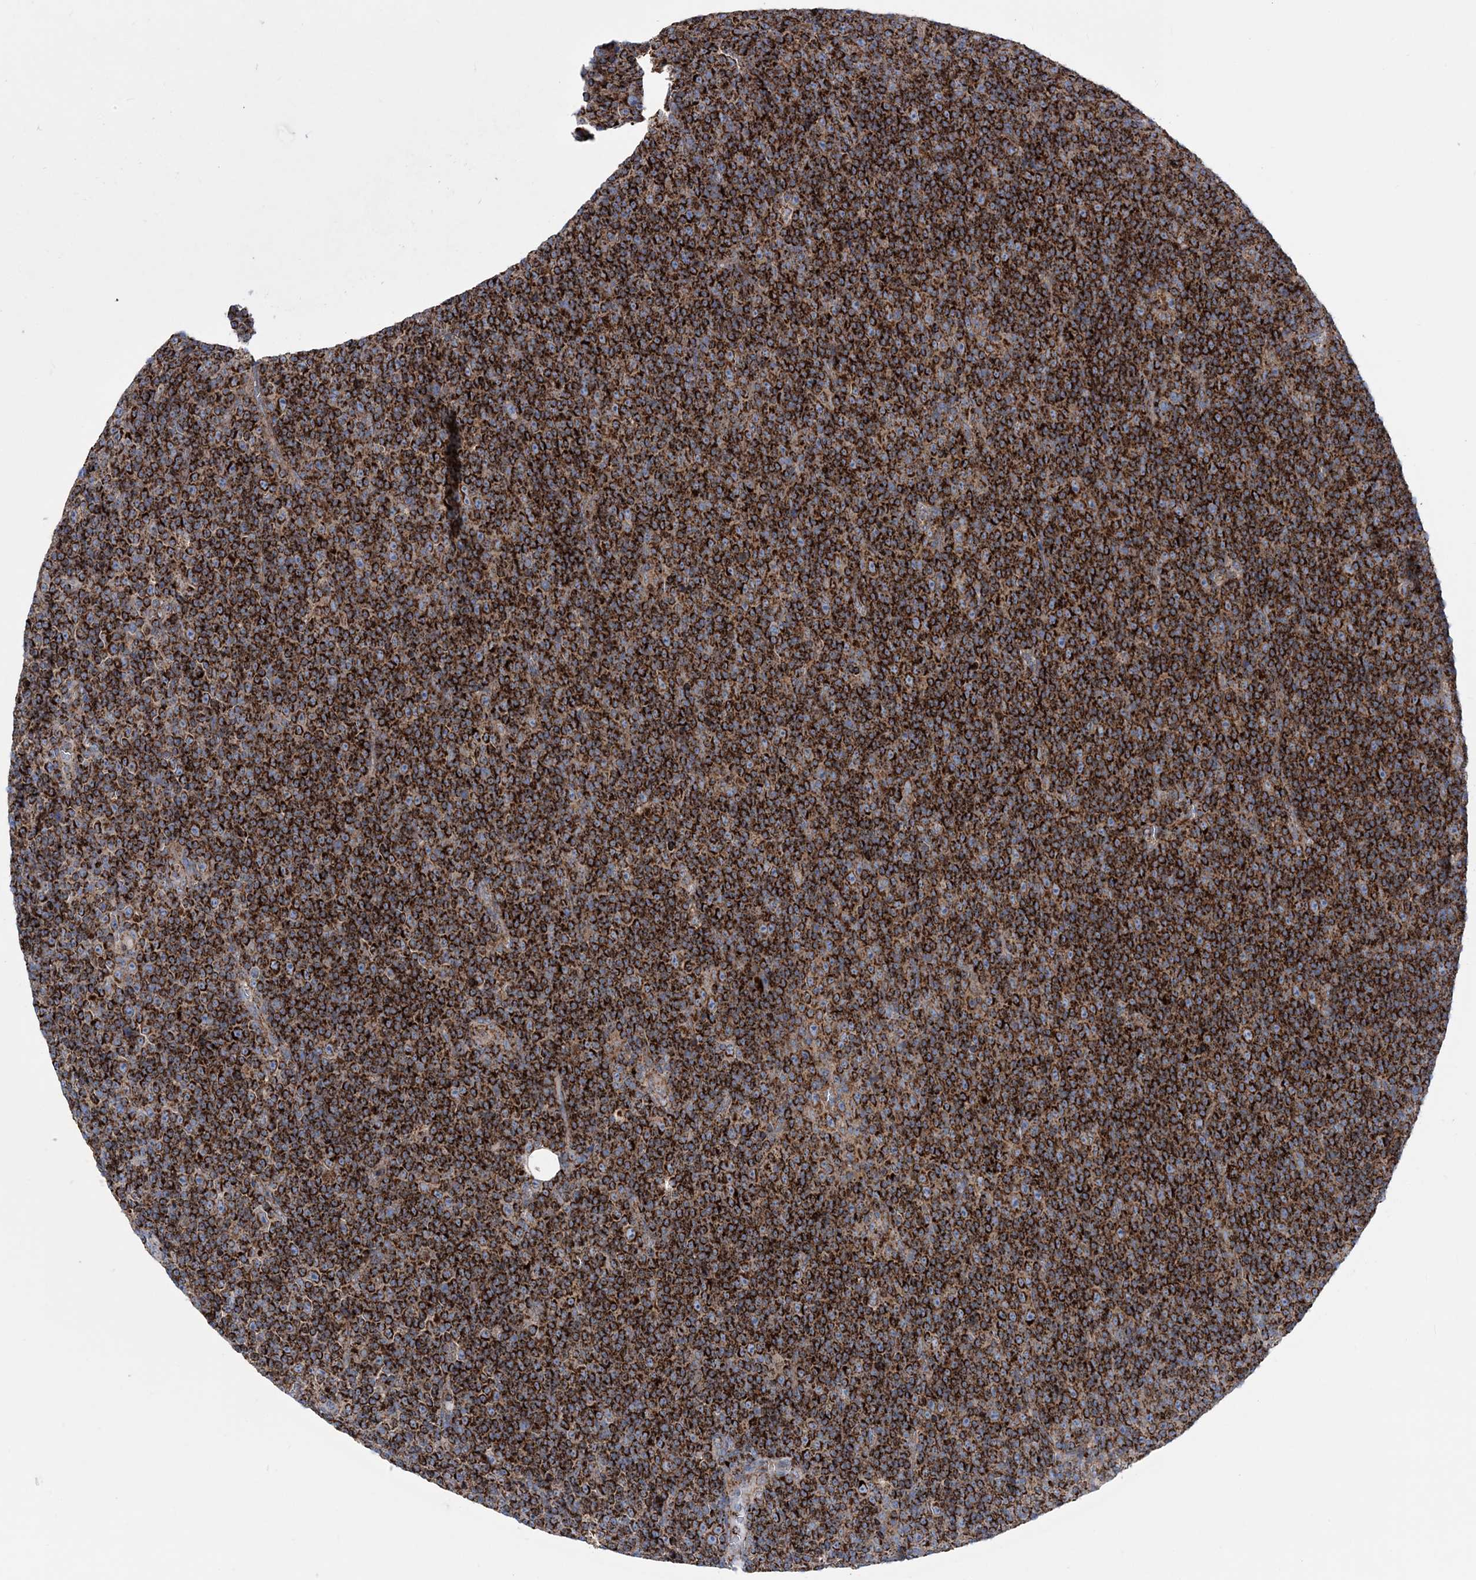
{"staining": {"intensity": "strong", "quantity": ">75%", "location": "cytoplasmic/membranous"}, "tissue": "lymphoma", "cell_type": "Tumor cells", "image_type": "cancer", "snomed": [{"axis": "morphology", "description": "Malignant lymphoma, non-Hodgkin's type, Low grade"}, {"axis": "topography", "description": "Lymph node"}], "caption": "A histopathology image showing strong cytoplasmic/membranous staining in about >75% of tumor cells in malignant lymphoma, non-Hodgkin's type (low-grade), as visualized by brown immunohistochemical staining.", "gene": "NGLY1", "patient": {"sex": "female", "age": 67}}